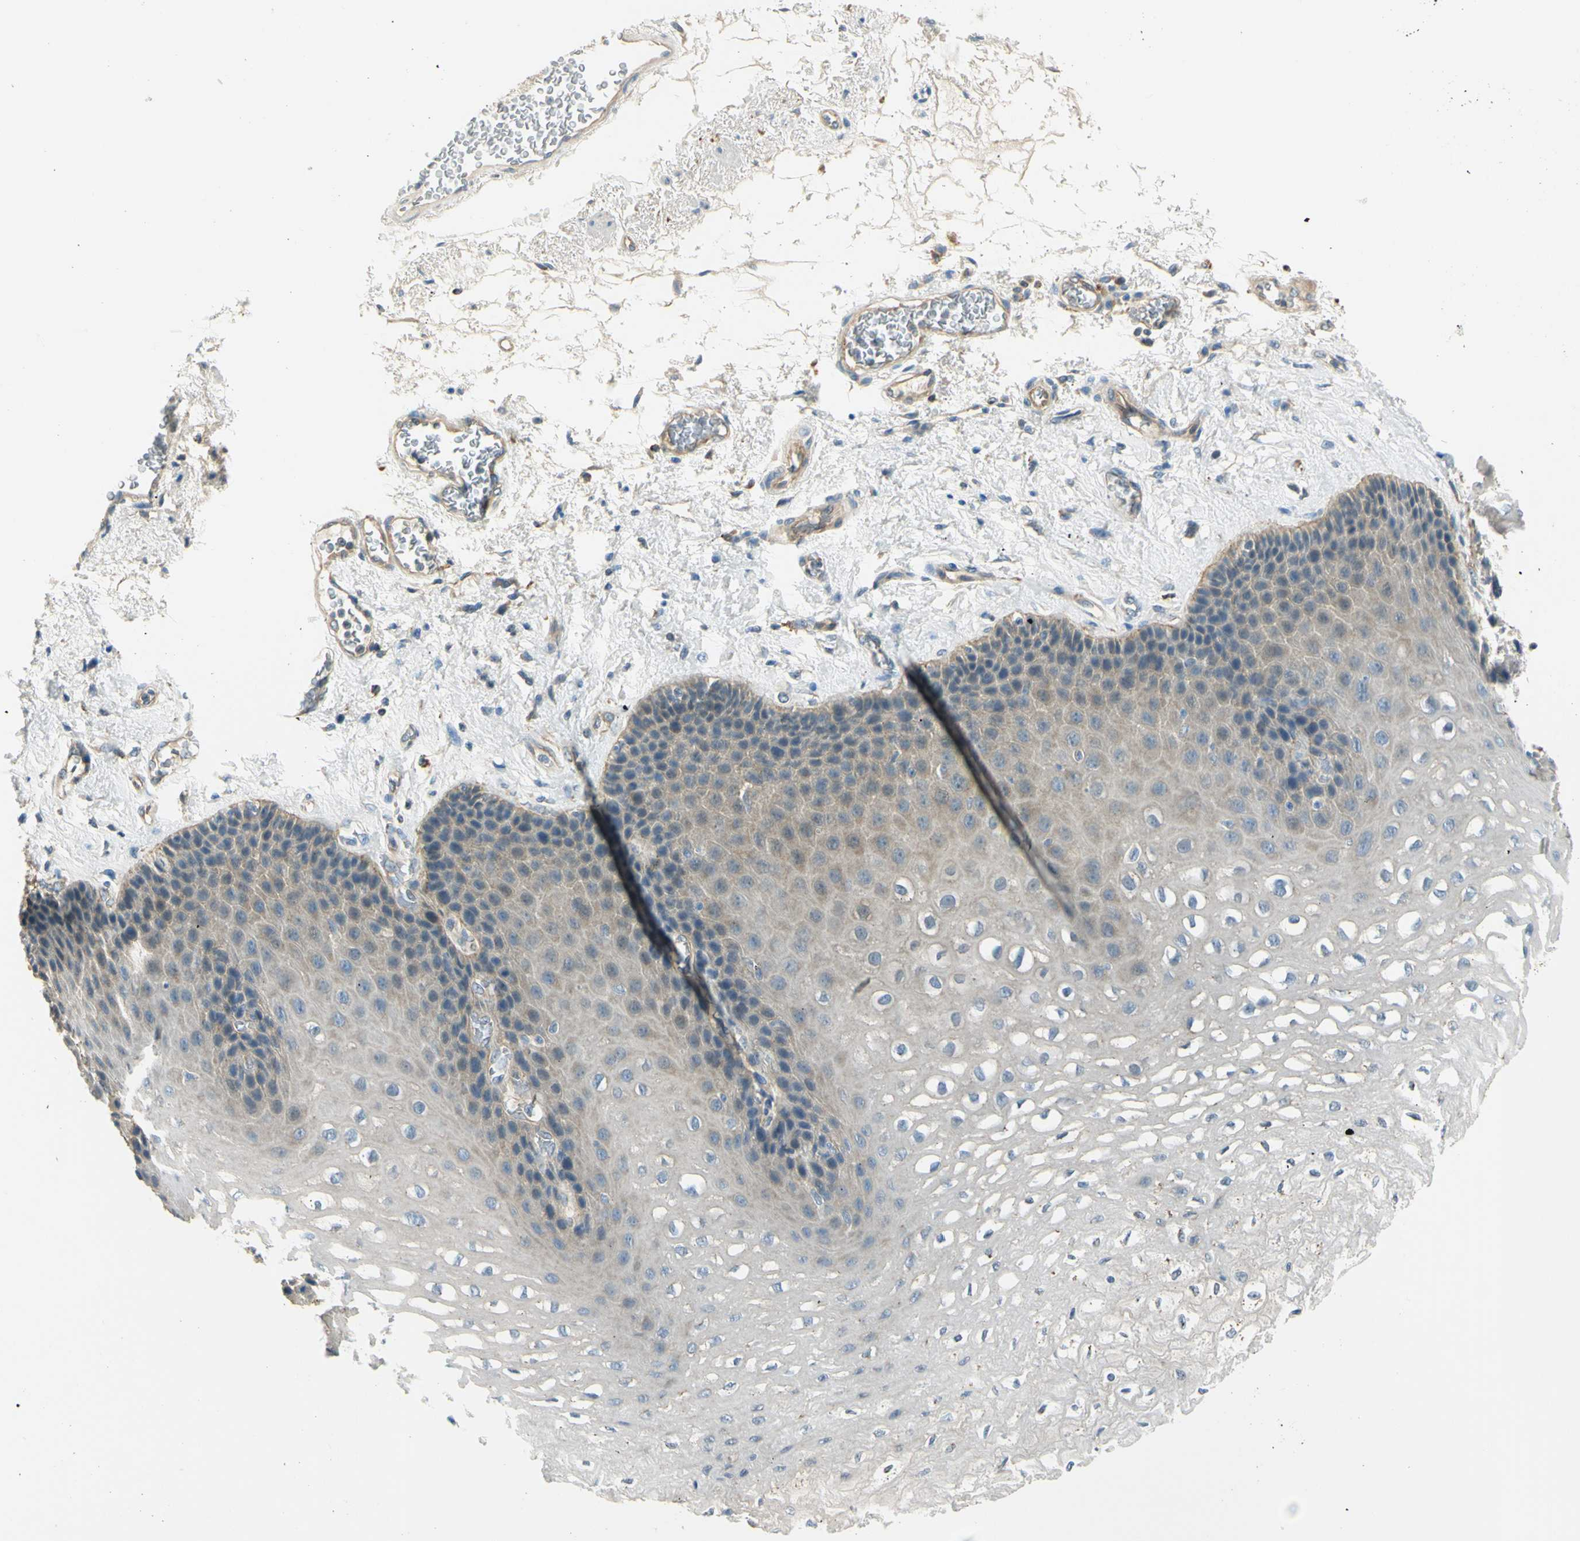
{"staining": {"intensity": "weak", "quantity": "<25%", "location": "cytoplasmic/membranous"}, "tissue": "esophagus", "cell_type": "Squamous epithelial cells", "image_type": "normal", "snomed": [{"axis": "morphology", "description": "Normal tissue, NOS"}, {"axis": "topography", "description": "Esophagus"}], "caption": "Squamous epithelial cells are negative for protein expression in unremarkable human esophagus. The staining is performed using DAB (3,3'-diaminobenzidine) brown chromogen with nuclei counter-stained in using hematoxylin.", "gene": "LAMA3", "patient": {"sex": "female", "age": 72}}